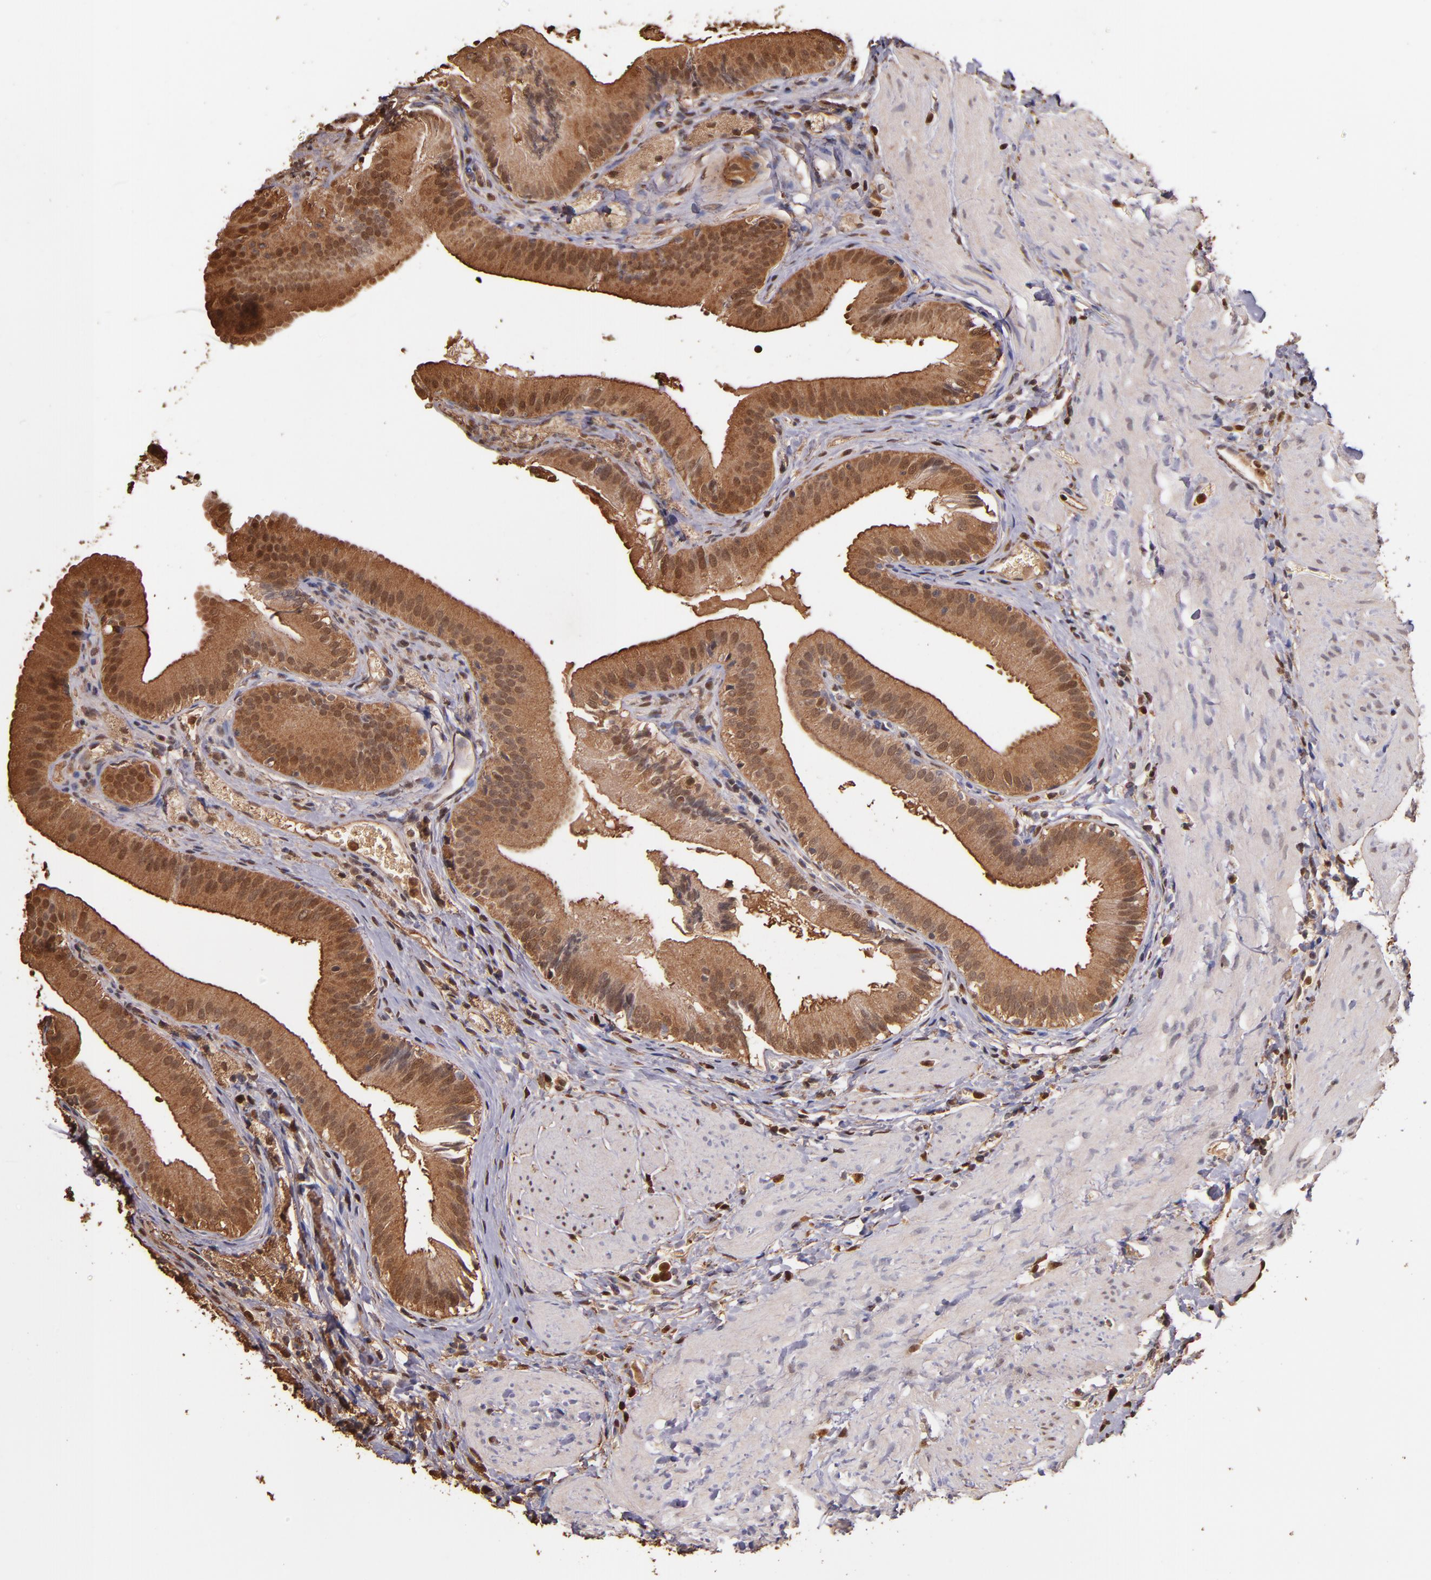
{"staining": {"intensity": "strong", "quantity": ">75%", "location": "cytoplasmic/membranous,nuclear"}, "tissue": "gallbladder", "cell_type": "Glandular cells", "image_type": "normal", "snomed": [{"axis": "morphology", "description": "Normal tissue, NOS"}, {"axis": "topography", "description": "Gallbladder"}], "caption": "A brown stain shows strong cytoplasmic/membranous,nuclear expression of a protein in glandular cells of benign human gallbladder. (Stains: DAB in brown, nuclei in blue, Microscopy: brightfield microscopy at high magnification).", "gene": "S100A6", "patient": {"sex": "female", "age": 24}}